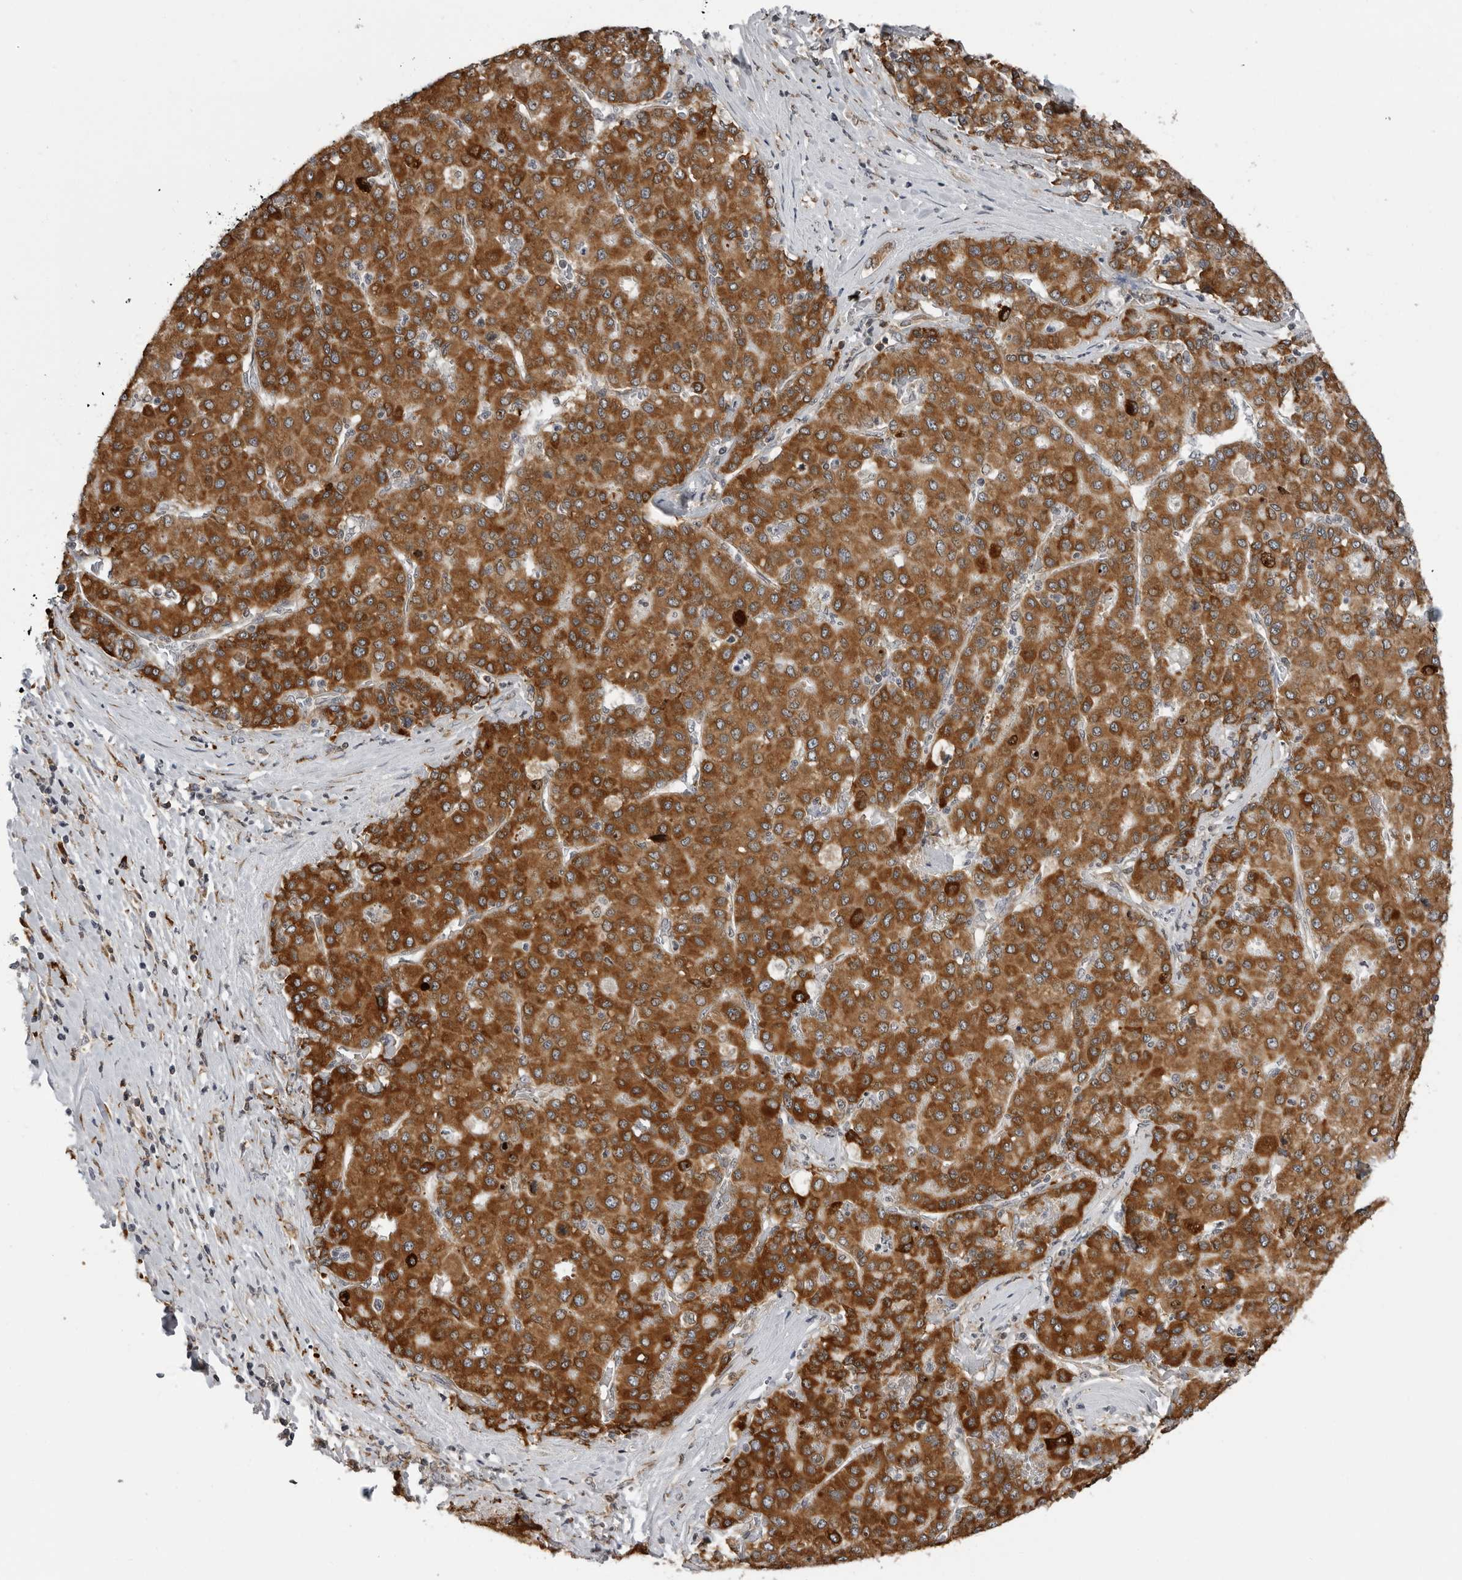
{"staining": {"intensity": "strong", "quantity": ">75%", "location": "cytoplasmic/membranous"}, "tissue": "liver cancer", "cell_type": "Tumor cells", "image_type": "cancer", "snomed": [{"axis": "morphology", "description": "Carcinoma, Hepatocellular, NOS"}, {"axis": "topography", "description": "Liver"}], "caption": "Brown immunohistochemical staining in liver hepatocellular carcinoma demonstrates strong cytoplasmic/membranous positivity in about >75% of tumor cells. The protein is stained brown, and the nuclei are stained in blue (DAB (3,3'-diaminobenzidine) IHC with brightfield microscopy, high magnification).", "gene": "ALPK2", "patient": {"sex": "male", "age": 65}}